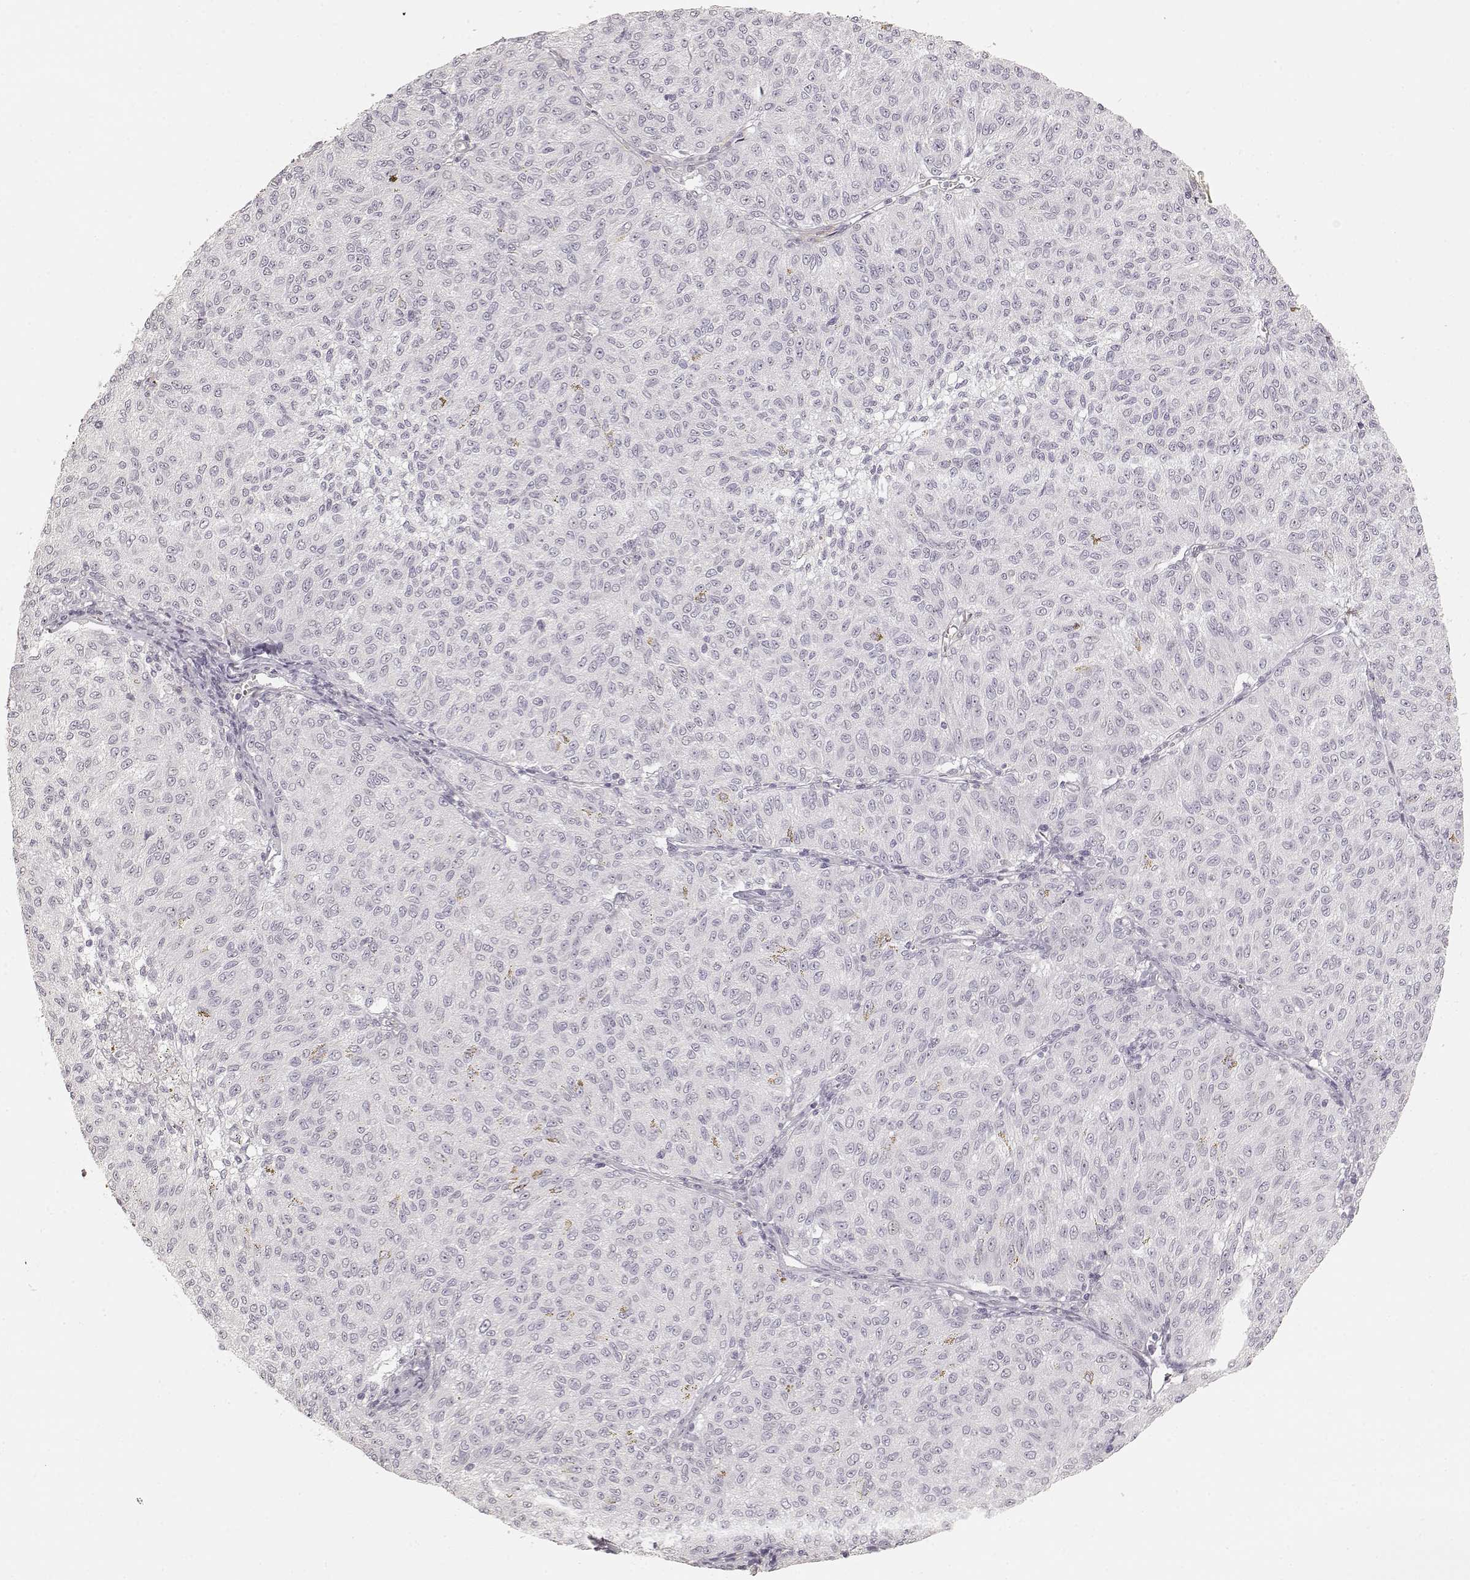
{"staining": {"intensity": "negative", "quantity": "none", "location": "none"}, "tissue": "melanoma", "cell_type": "Tumor cells", "image_type": "cancer", "snomed": [{"axis": "morphology", "description": "Malignant melanoma, NOS"}, {"axis": "topography", "description": "Skin"}], "caption": "DAB immunohistochemical staining of human melanoma exhibits no significant staining in tumor cells.", "gene": "LAMA4", "patient": {"sex": "female", "age": 72}}